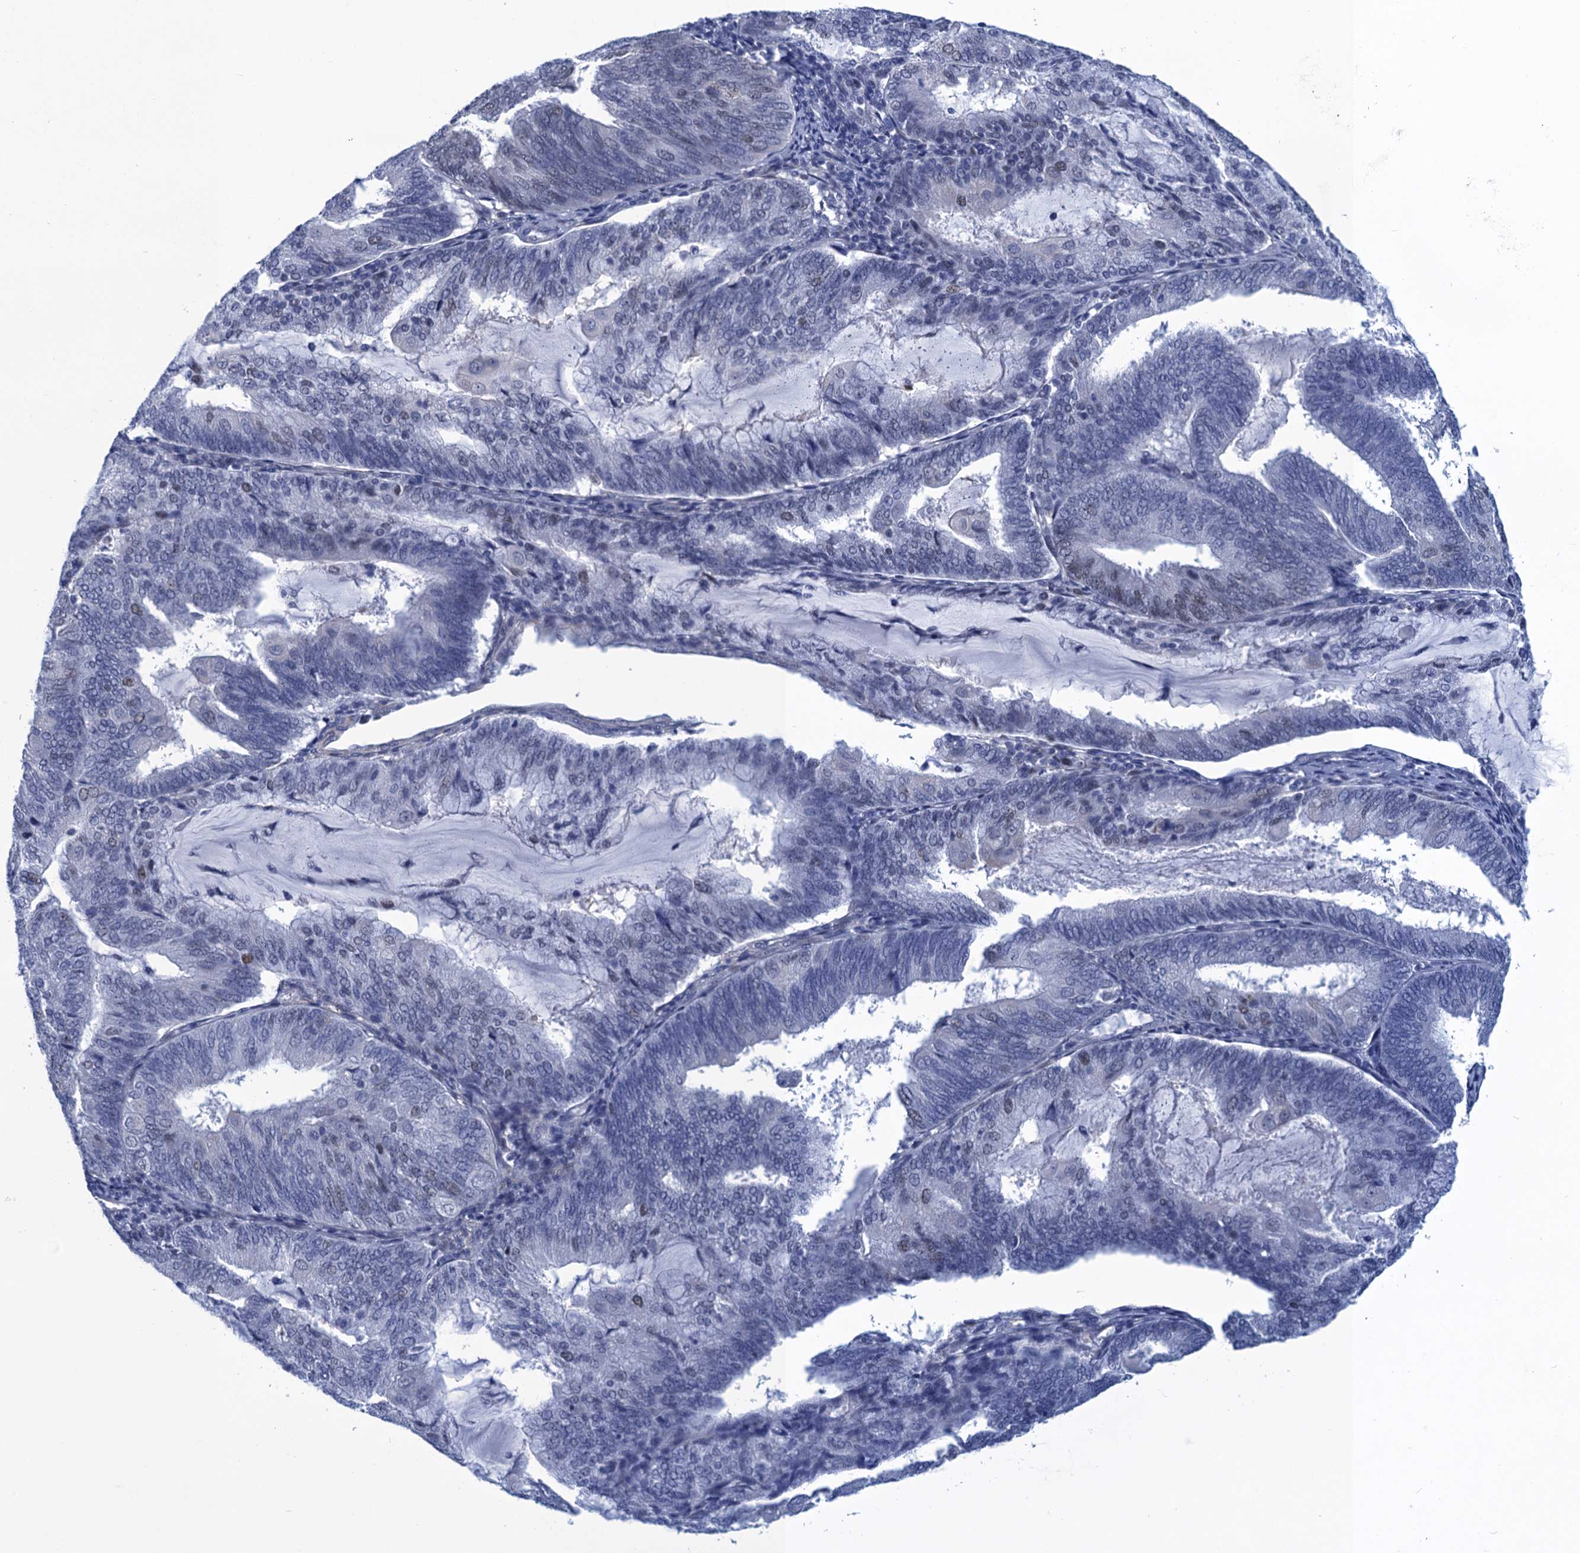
{"staining": {"intensity": "negative", "quantity": "none", "location": "none"}, "tissue": "endometrial cancer", "cell_type": "Tumor cells", "image_type": "cancer", "snomed": [{"axis": "morphology", "description": "Adenocarcinoma, NOS"}, {"axis": "topography", "description": "Endometrium"}], "caption": "High power microscopy micrograph of an IHC photomicrograph of endometrial cancer (adenocarcinoma), revealing no significant expression in tumor cells. Brightfield microscopy of IHC stained with DAB (brown) and hematoxylin (blue), captured at high magnification.", "gene": "GINS3", "patient": {"sex": "female", "age": 81}}